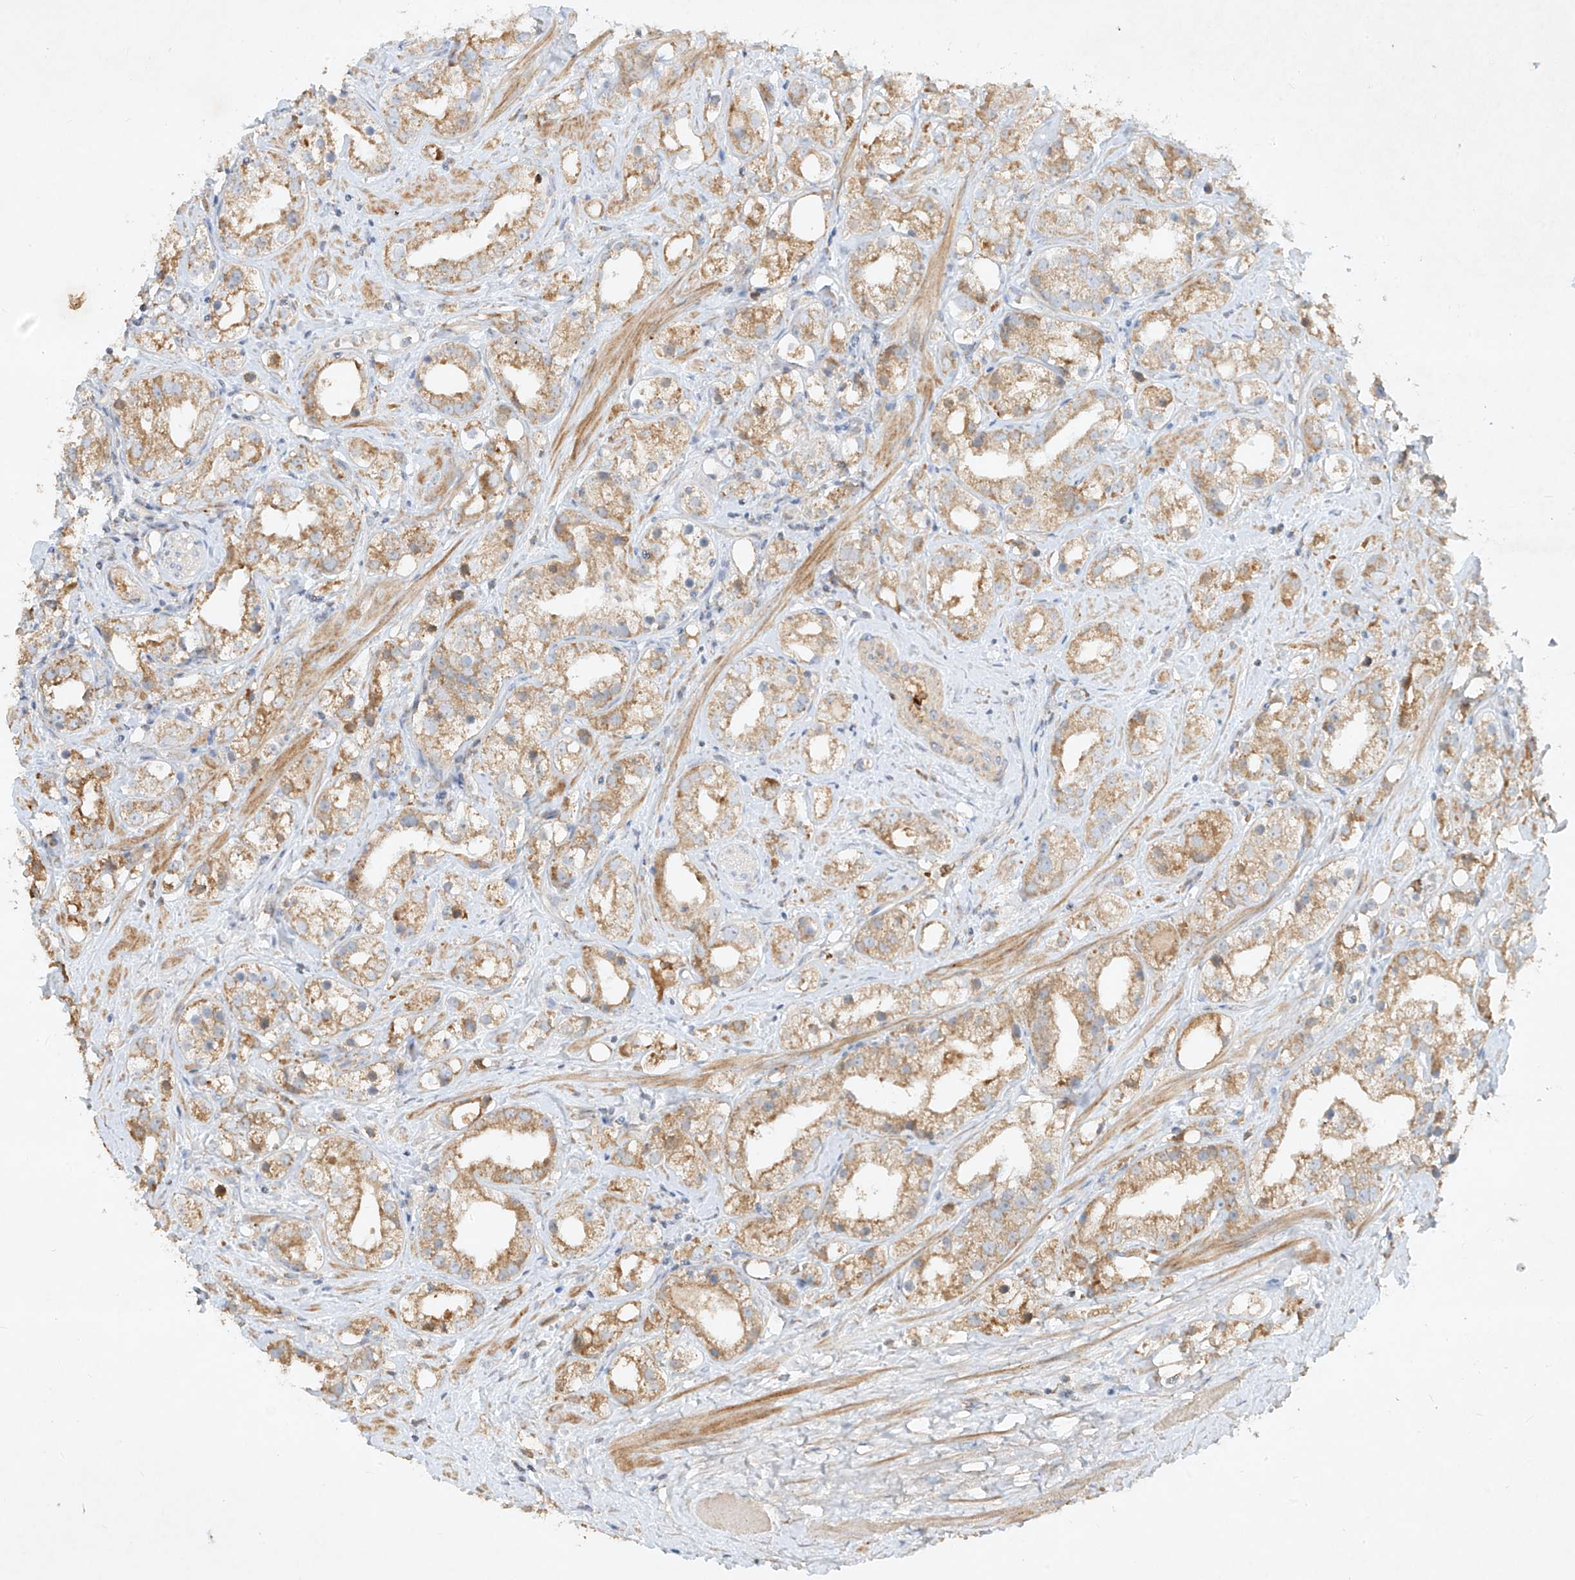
{"staining": {"intensity": "moderate", "quantity": ">75%", "location": "cytoplasmic/membranous"}, "tissue": "prostate cancer", "cell_type": "Tumor cells", "image_type": "cancer", "snomed": [{"axis": "morphology", "description": "Adenocarcinoma, NOS"}, {"axis": "topography", "description": "Prostate"}], "caption": "IHC histopathology image of human adenocarcinoma (prostate) stained for a protein (brown), which shows medium levels of moderate cytoplasmic/membranous expression in about >75% of tumor cells.", "gene": "KPNA7", "patient": {"sex": "male", "age": 79}}